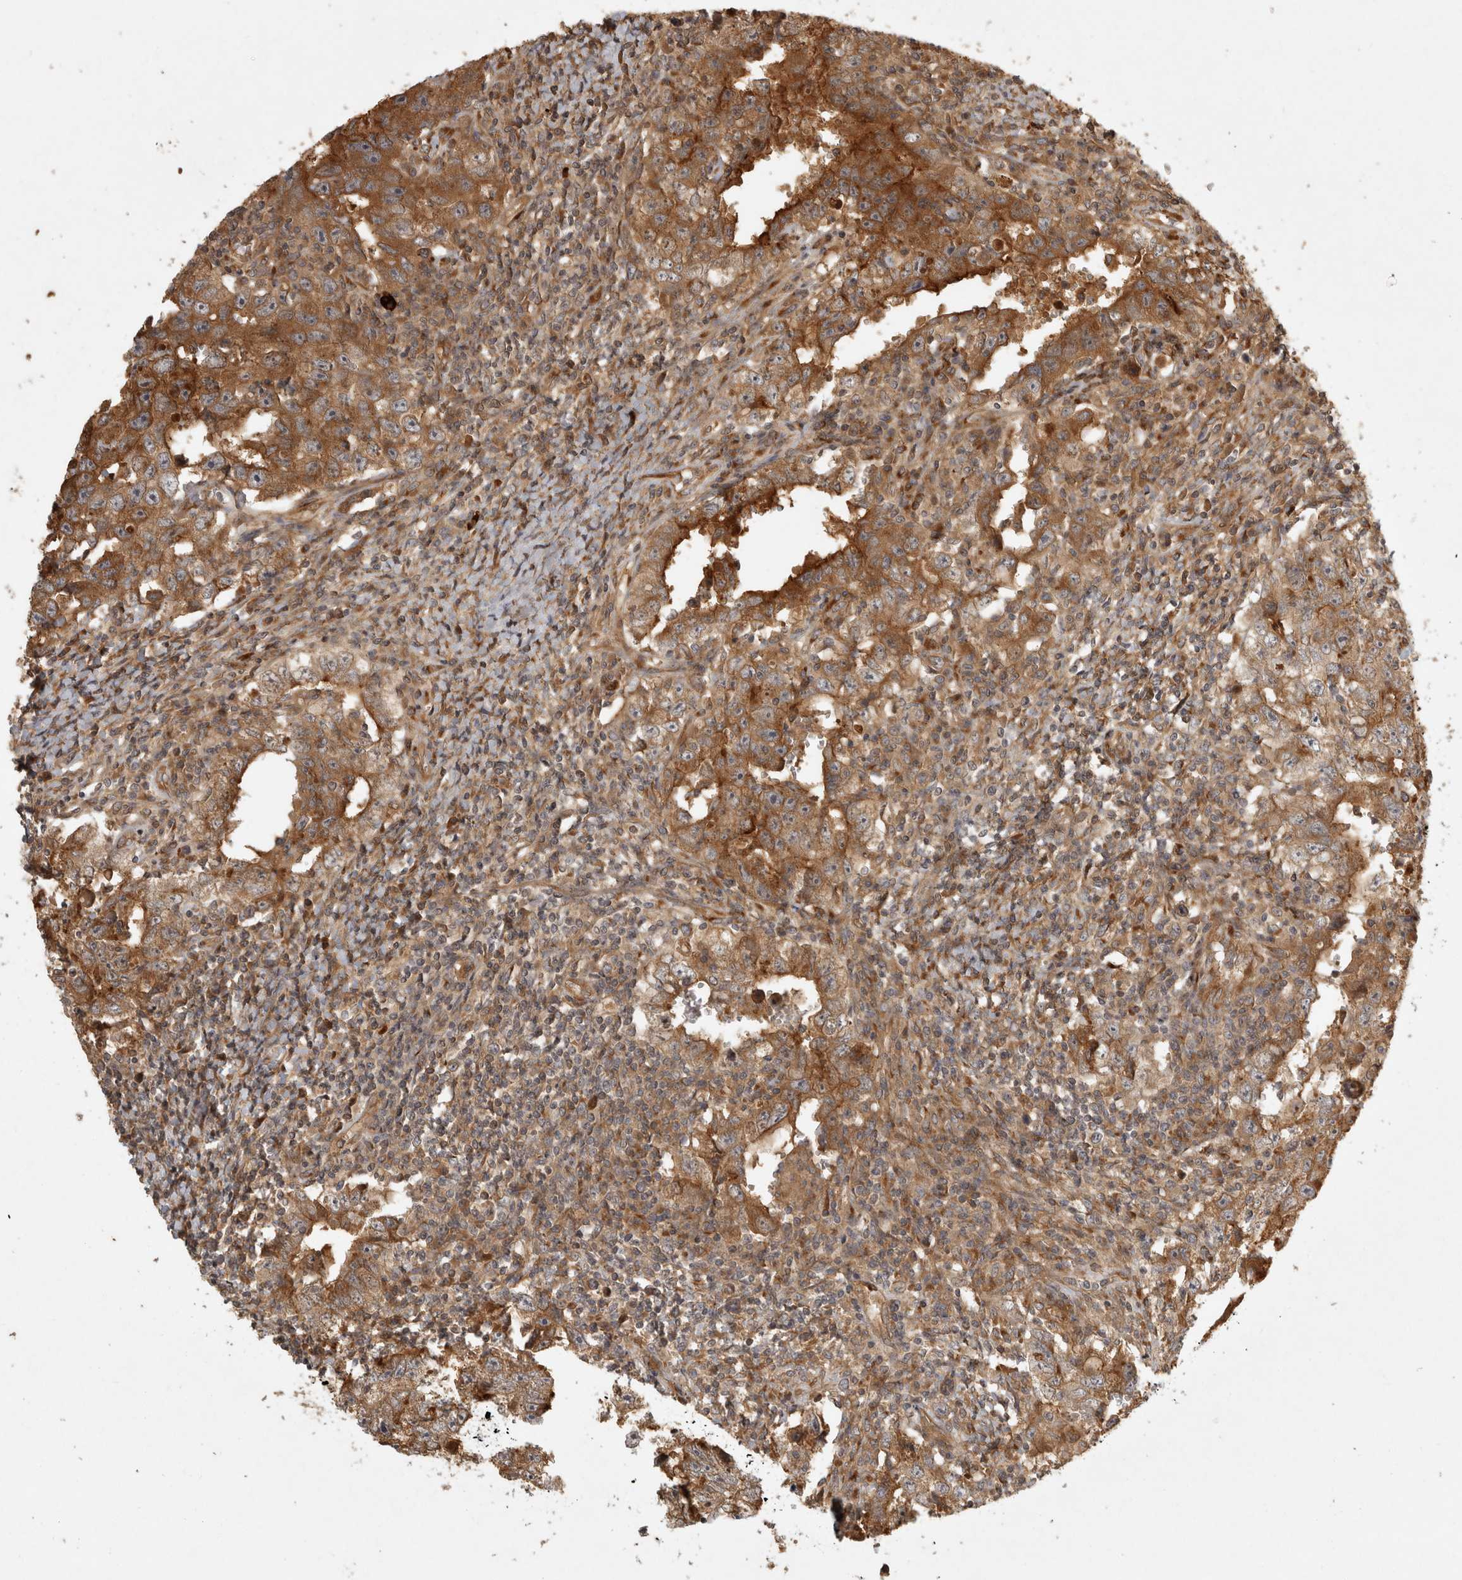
{"staining": {"intensity": "strong", "quantity": ">75%", "location": "cytoplasmic/membranous"}, "tissue": "testis cancer", "cell_type": "Tumor cells", "image_type": "cancer", "snomed": [{"axis": "morphology", "description": "Carcinoma, Embryonal, NOS"}, {"axis": "topography", "description": "Testis"}], "caption": "Testis cancer stained for a protein demonstrates strong cytoplasmic/membranous positivity in tumor cells.", "gene": "CAMSAP2", "patient": {"sex": "male", "age": 26}}